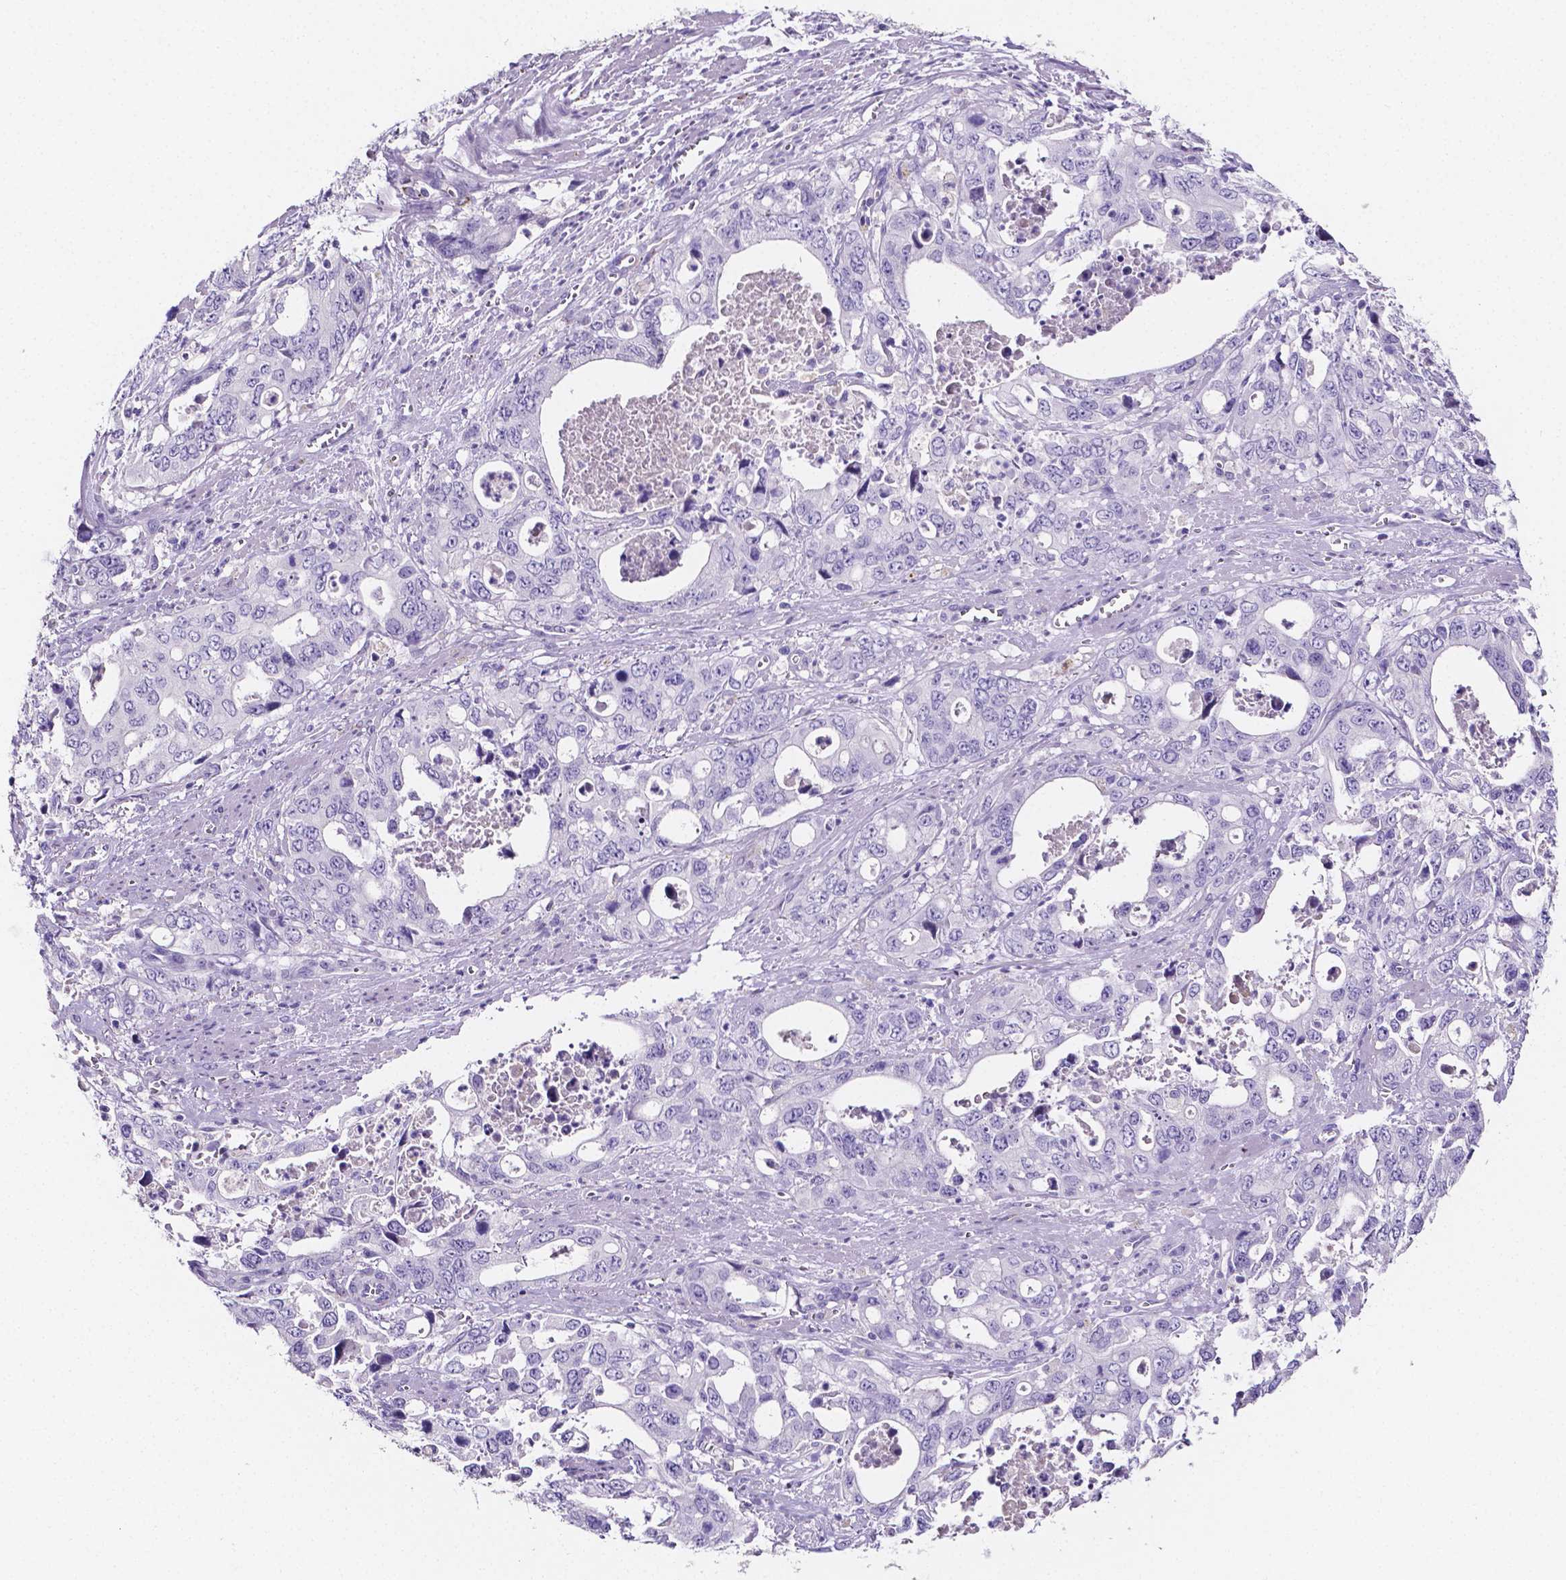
{"staining": {"intensity": "negative", "quantity": "none", "location": "none"}, "tissue": "stomach cancer", "cell_type": "Tumor cells", "image_type": "cancer", "snomed": [{"axis": "morphology", "description": "Adenocarcinoma, NOS"}, {"axis": "topography", "description": "Stomach, upper"}], "caption": "DAB immunohistochemical staining of adenocarcinoma (stomach) displays no significant positivity in tumor cells.", "gene": "NRGN", "patient": {"sex": "male", "age": 74}}